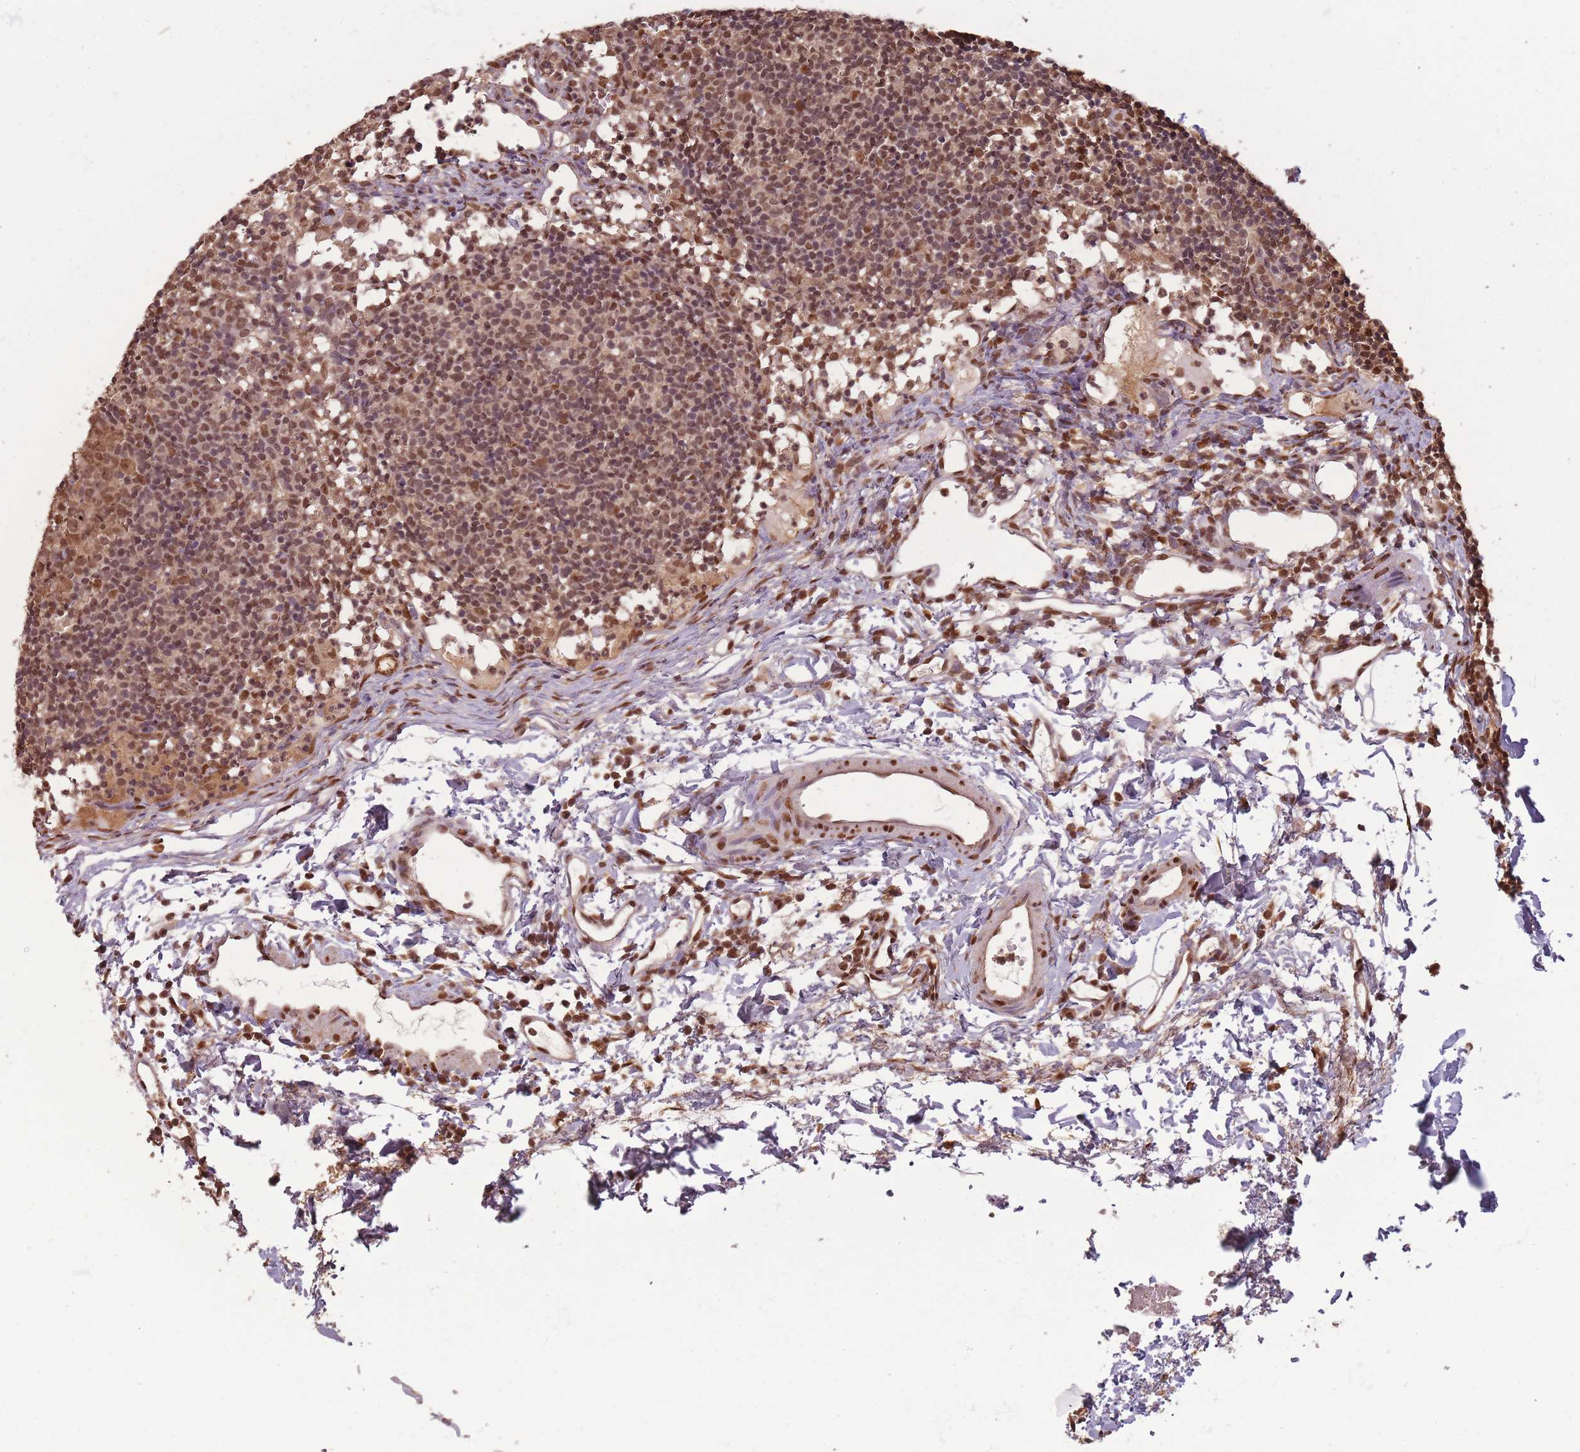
{"staining": {"intensity": "moderate", "quantity": ">75%", "location": "nuclear"}, "tissue": "lymph node", "cell_type": "Germinal center cells", "image_type": "normal", "snomed": [{"axis": "morphology", "description": "Normal tissue, NOS"}, {"axis": "topography", "description": "Lymph node"}], "caption": "Protein staining of normal lymph node shows moderate nuclear staining in approximately >75% of germinal center cells.", "gene": "RPS27A", "patient": {"sex": "female", "age": 37}}